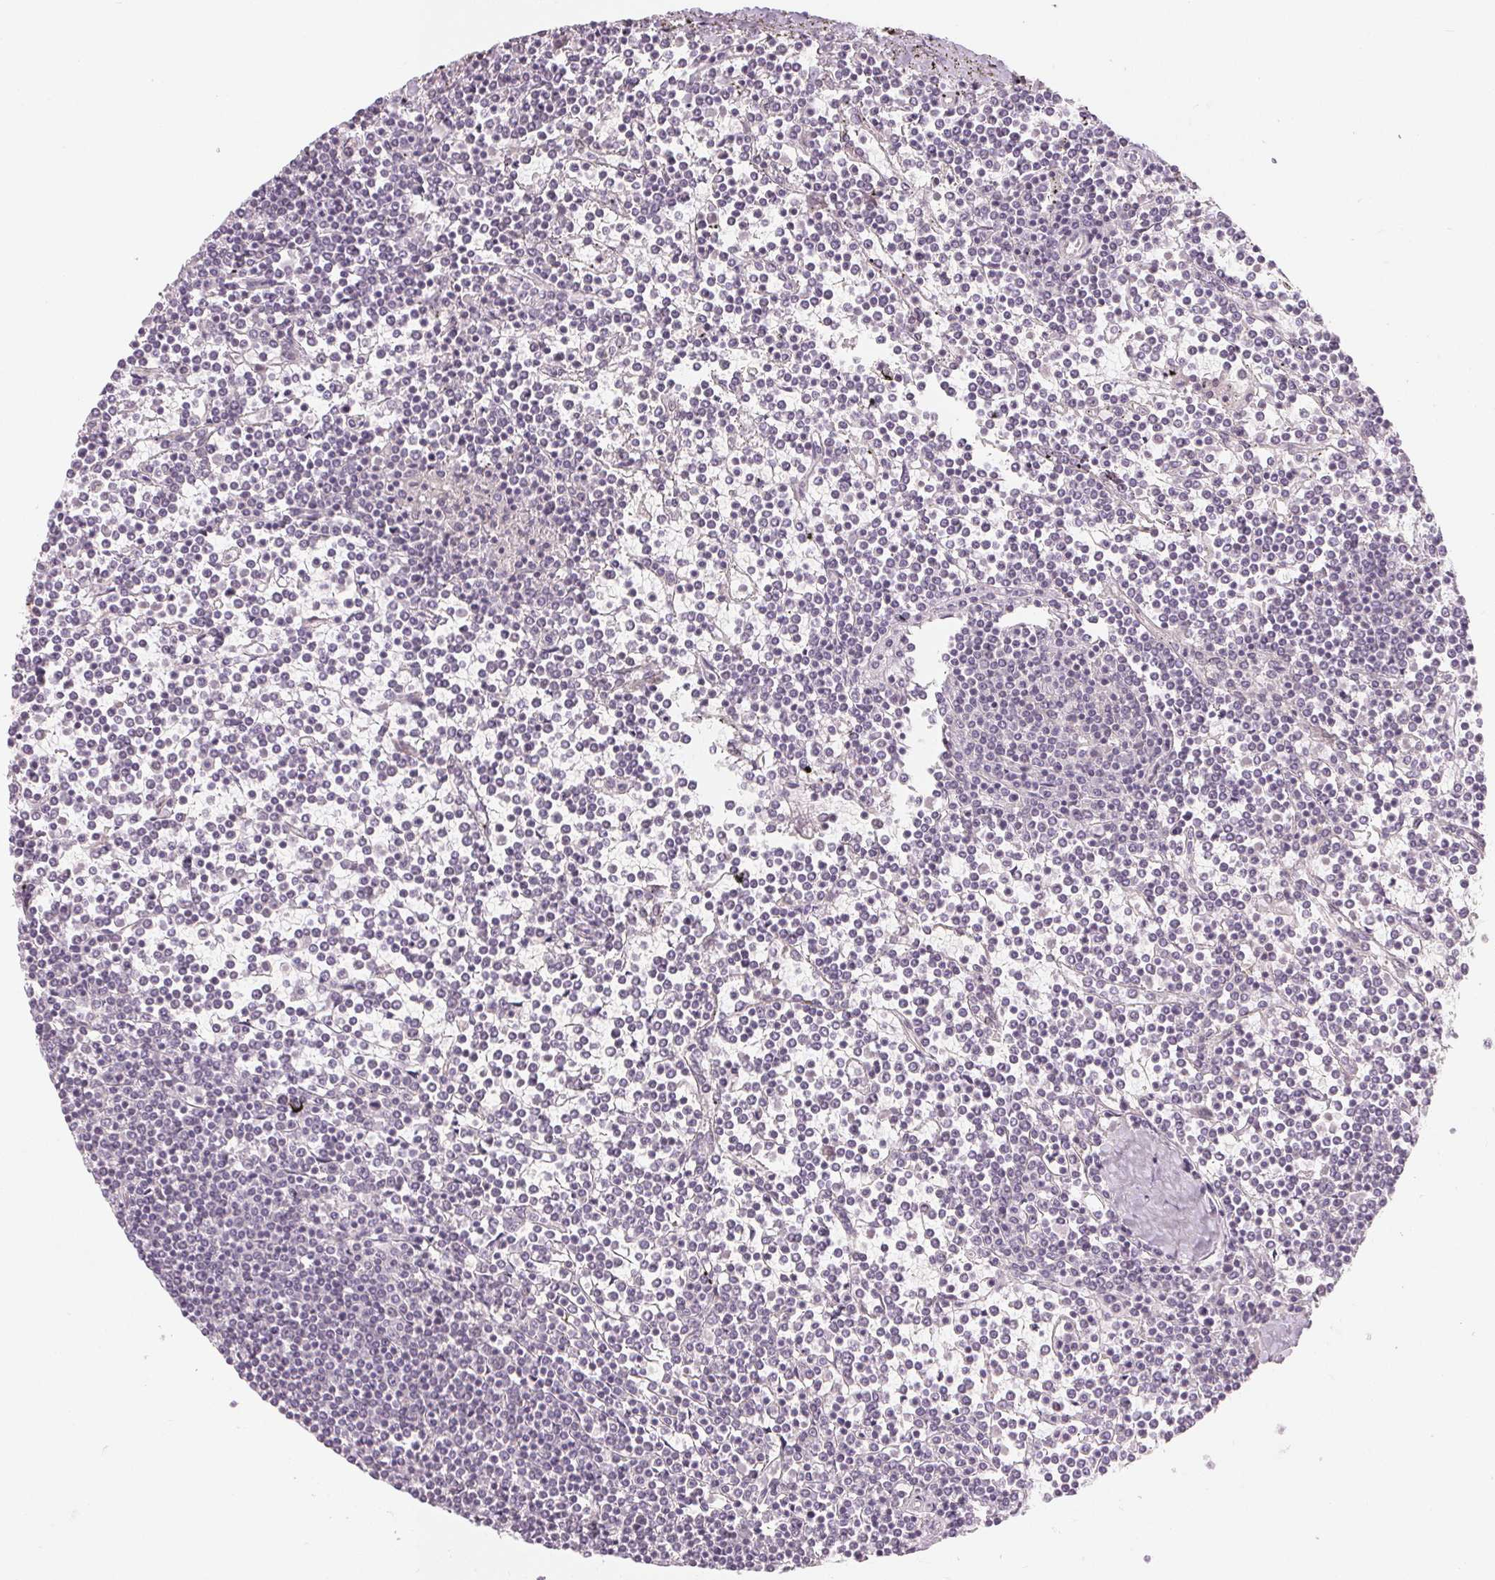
{"staining": {"intensity": "negative", "quantity": "none", "location": "none"}, "tissue": "lymphoma", "cell_type": "Tumor cells", "image_type": "cancer", "snomed": [{"axis": "morphology", "description": "Malignant lymphoma, non-Hodgkin's type, Low grade"}, {"axis": "topography", "description": "Spleen"}], "caption": "This is an immunohistochemistry image of human low-grade malignant lymphoma, non-Hodgkin's type. There is no staining in tumor cells.", "gene": "NXF3", "patient": {"sex": "female", "age": 19}}